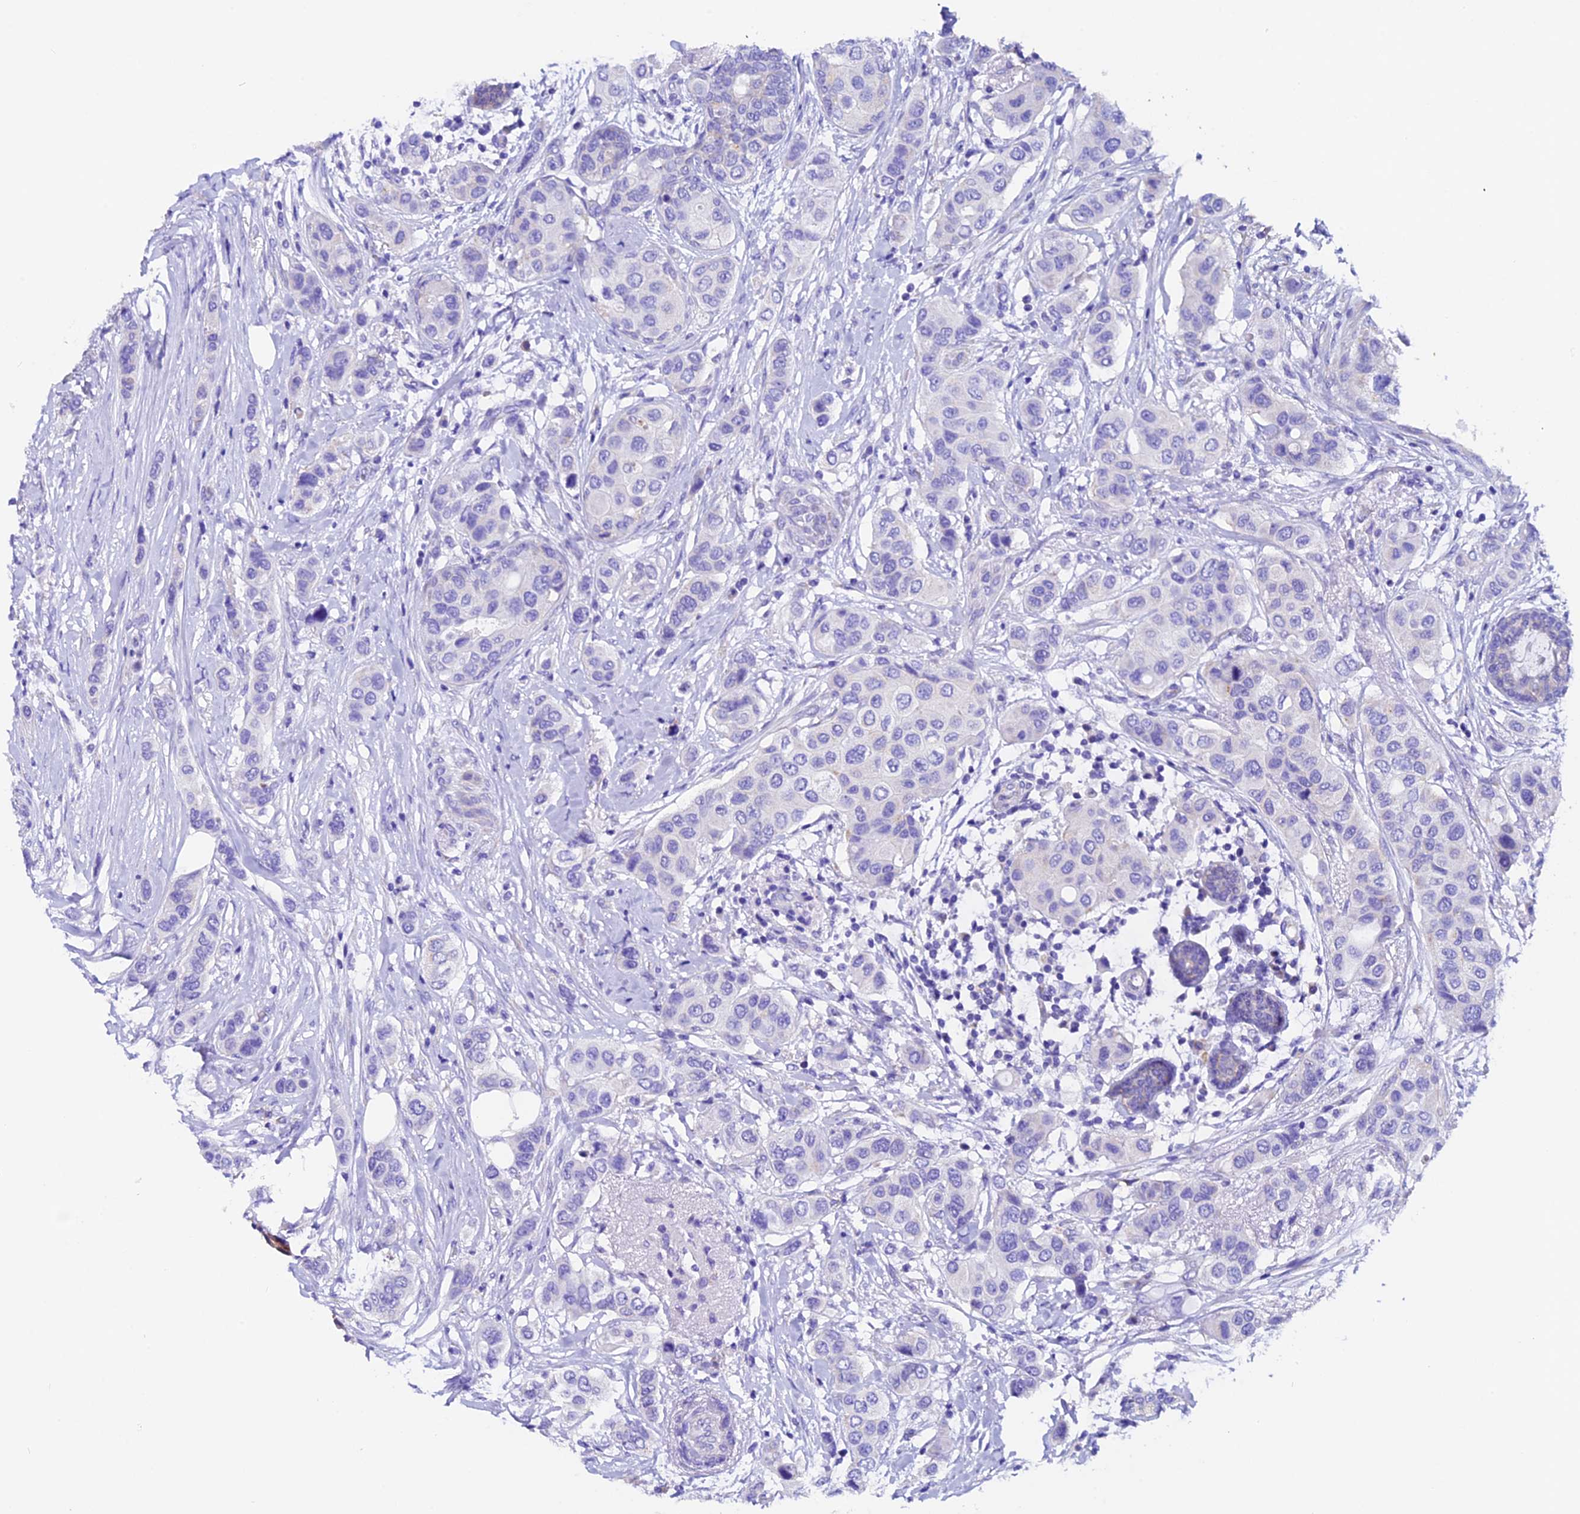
{"staining": {"intensity": "negative", "quantity": "none", "location": "none"}, "tissue": "breast cancer", "cell_type": "Tumor cells", "image_type": "cancer", "snomed": [{"axis": "morphology", "description": "Lobular carcinoma"}, {"axis": "topography", "description": "Breast"}], "caption": "An image of breast cancer stained for a protein demonstrates no brown staining in tumor cells.", "gene": "COMTD1", "patient": {"sex": "female", "age": 51}}